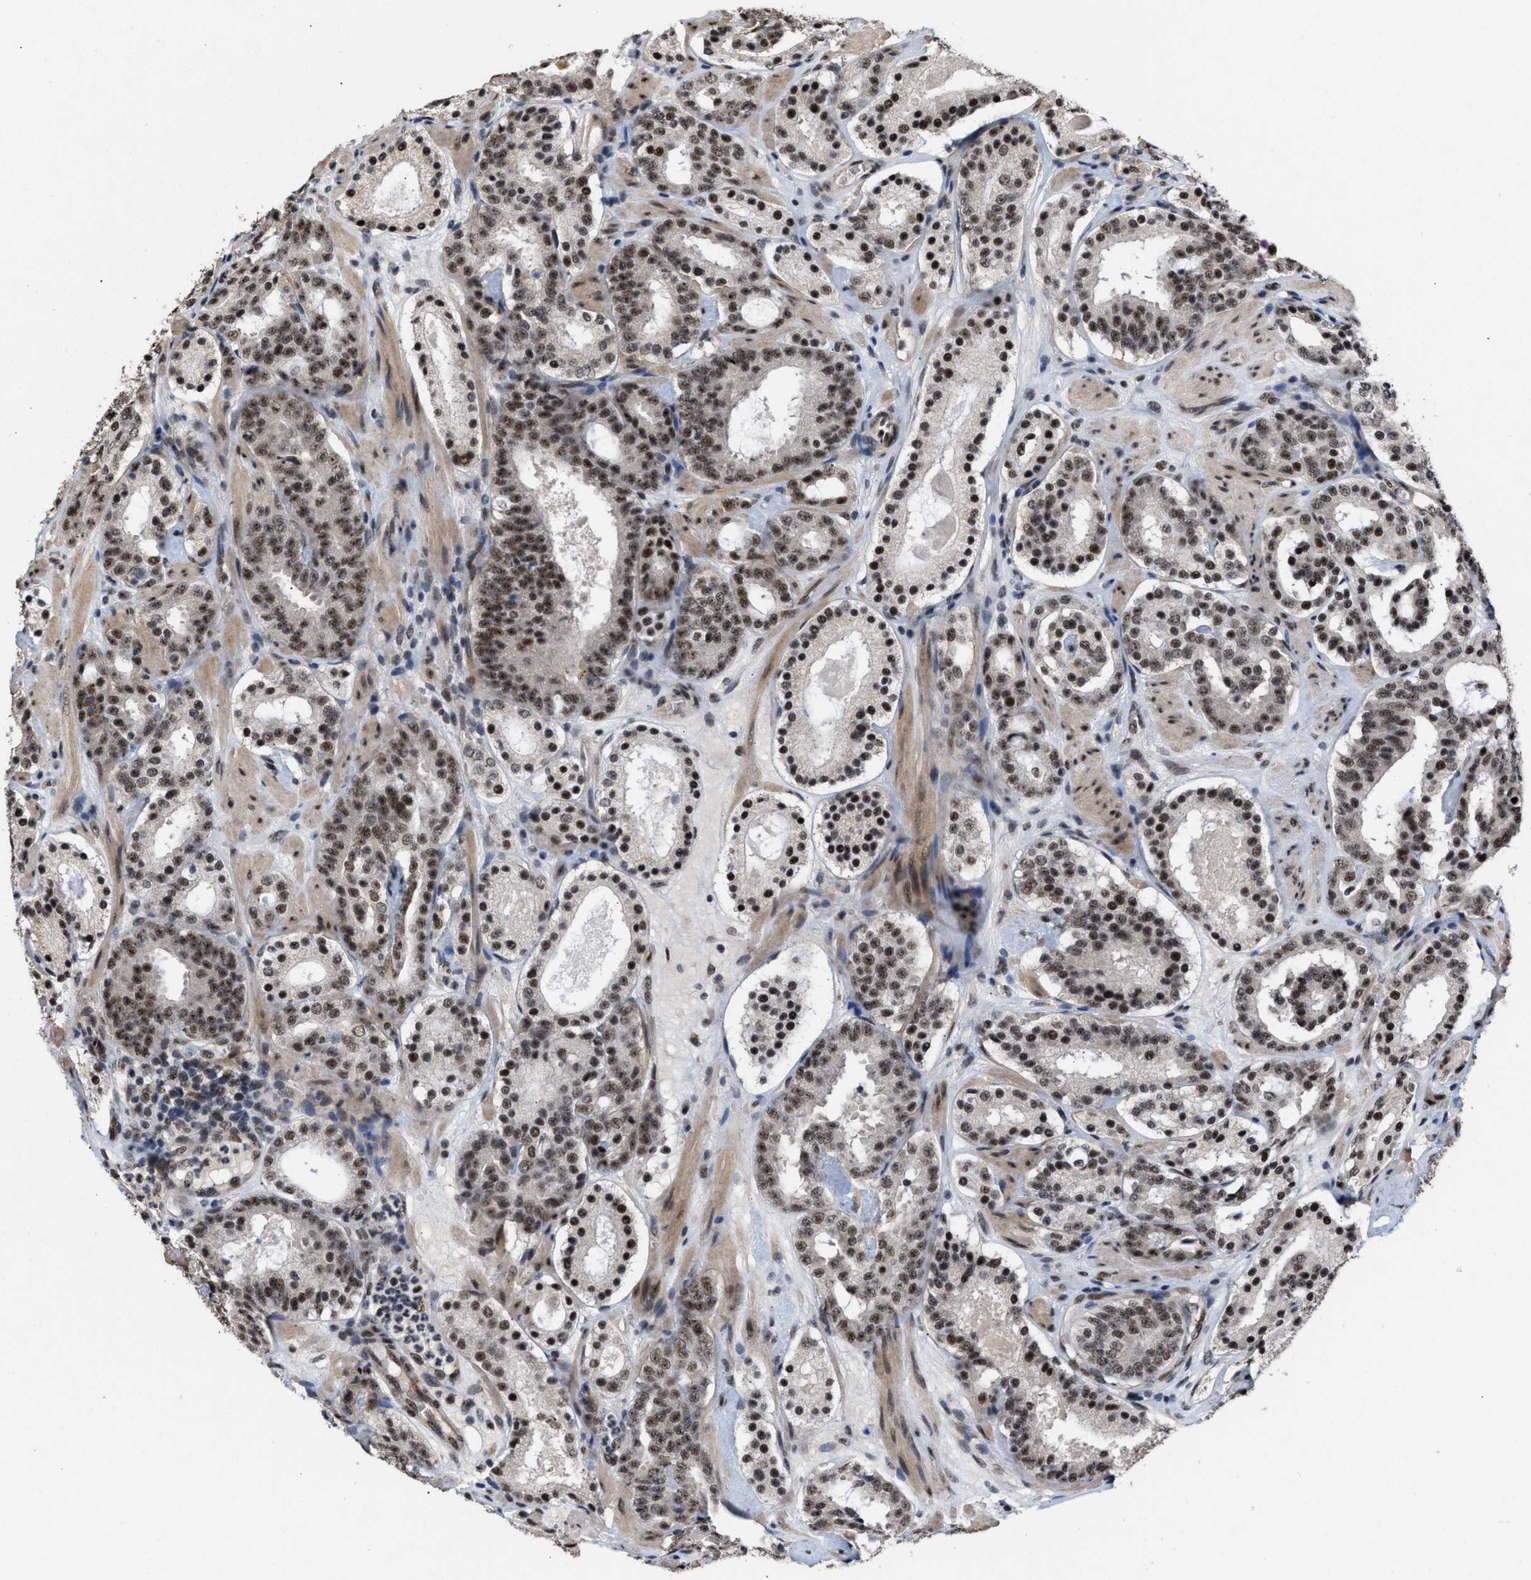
{"staining": {"intensity": "strong", "quantity": ">75%", "location": "nuclear"}, "tissue": "prostate cancer", "cell_type": "Tumor cells", "image_type": "cancer", "snomed": [{"axis": "morphology", "description": "Adenocarcinoma, Low grade"}, {"axis": "topography", "description": "Prostate"}], "caption": "Immunohistochemical staining of human prostate low-grade adenocarcinoma displays high levels of strong nuclear positivity in approximately >75% of tumor cells.", "gene": "EIF4A3", "patient": {"sex": "male", "age": 69}}